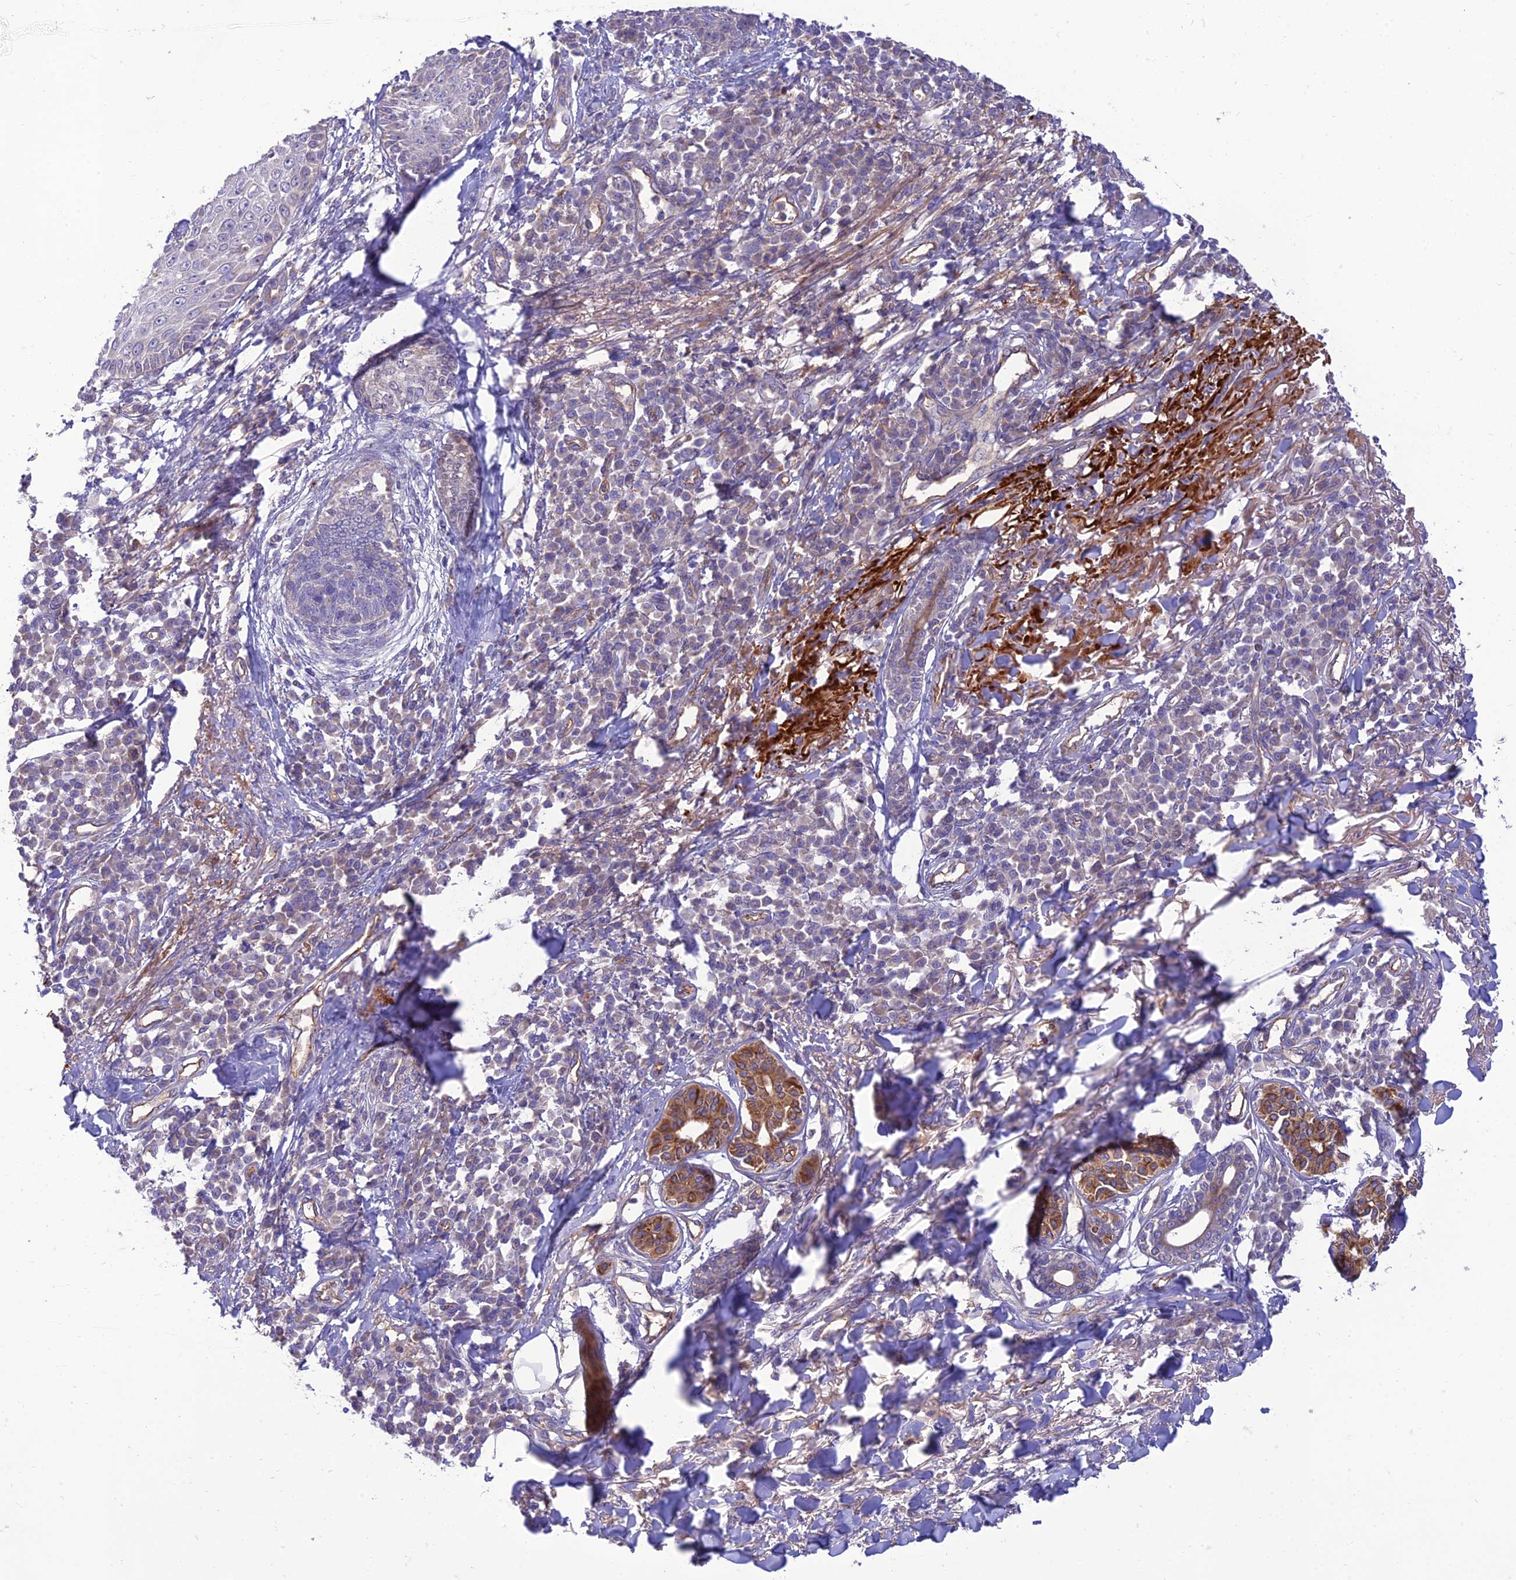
{"staining": {"intensity": "negative", "quantity": "none", "location": "none"}, "tissue": "skin cancer", "cell_type": "Tumor cells", "image_type": "cancer", "snomed": [{"axis": "morphology", "description": "Squamous cell carcinoma, NOS"}, {"axis": "topography", "description": "Skin"}], "caption": "Immunohistochemical staining of skin squamous cell carcinoma reveals no significant positivity in tumor cells.", "gene": "IRAK3", "patient": {"sex": "male", "age": 71}}